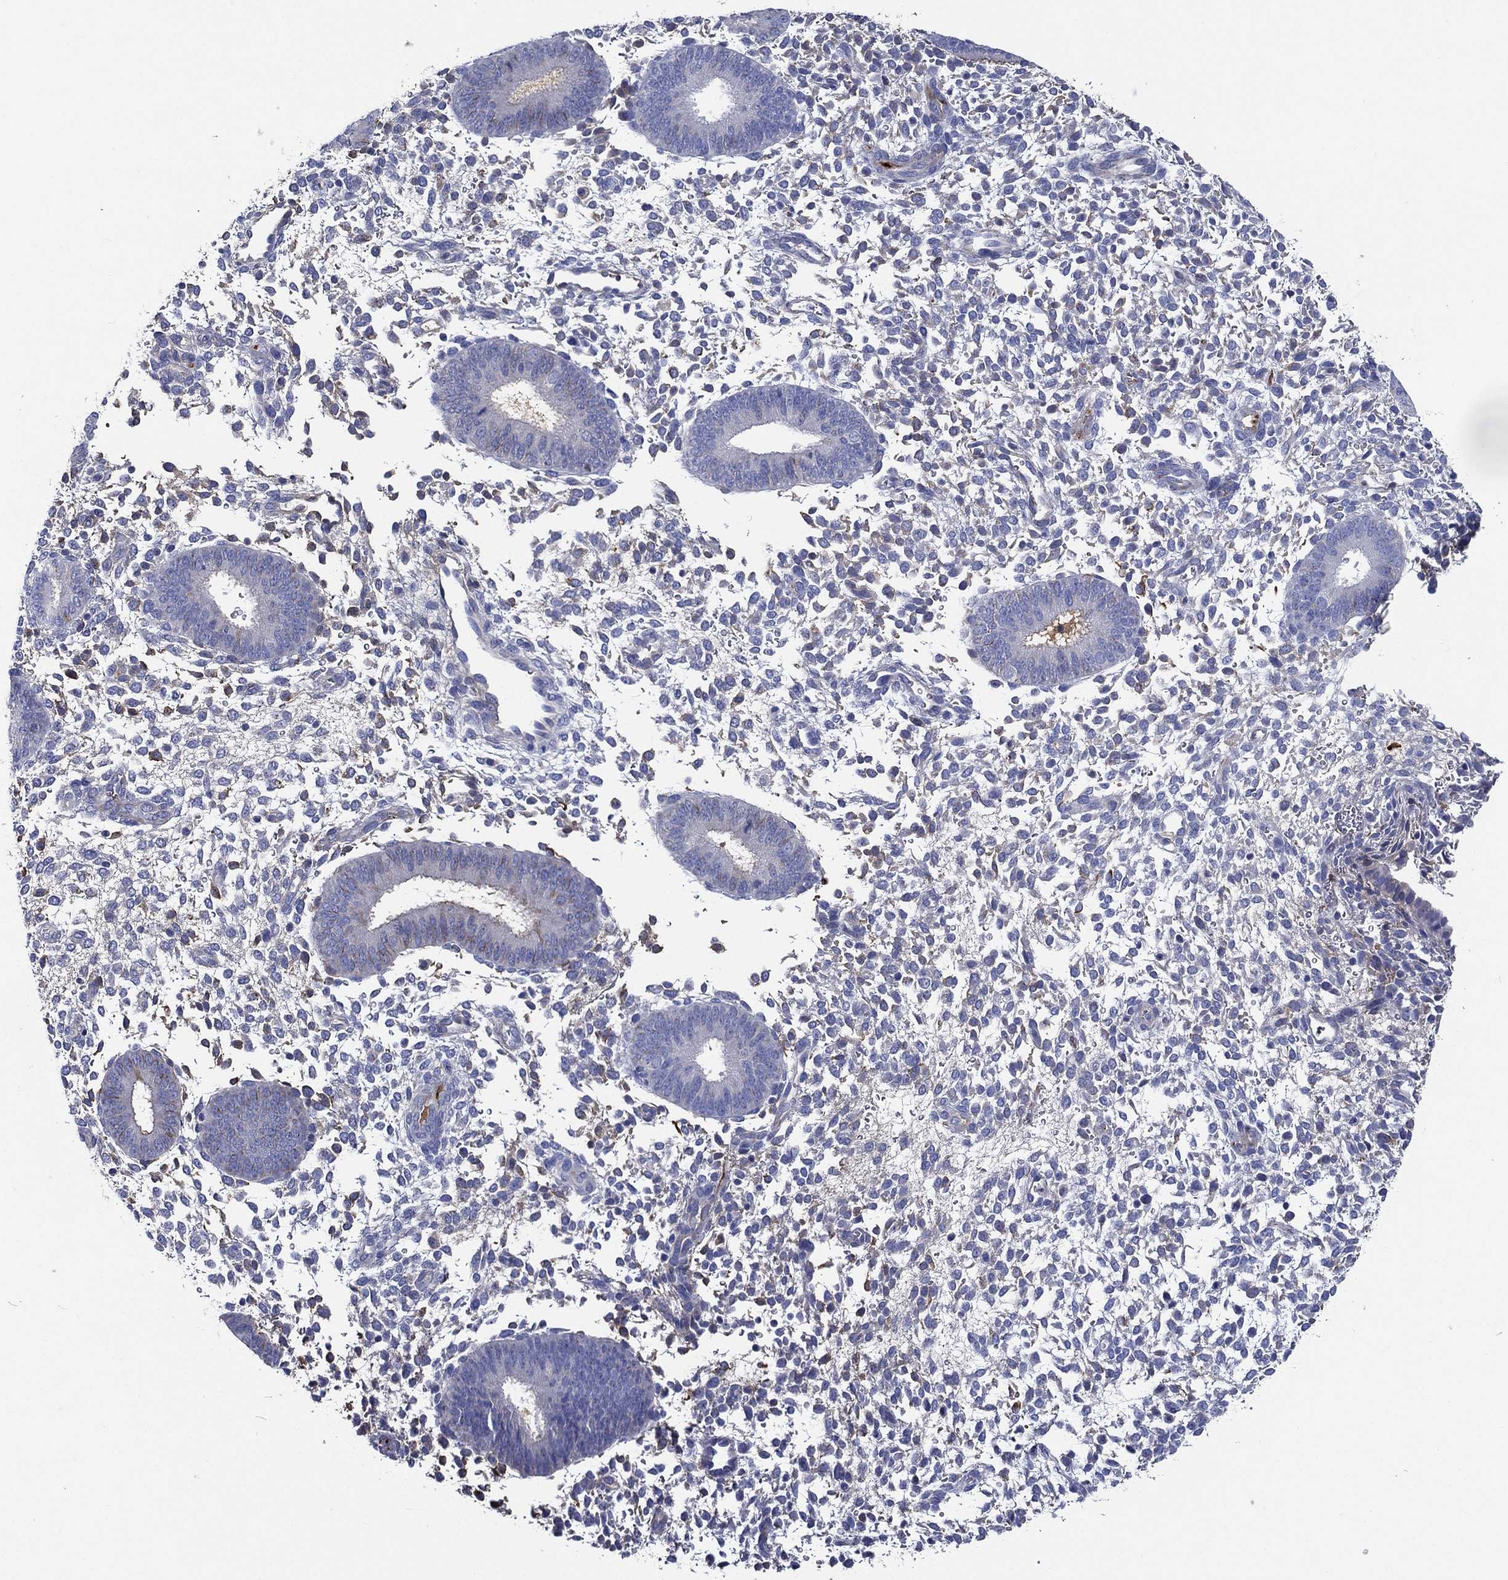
{"staining": {"intensity": "negative", "quantity": "none", "location": "none"}, "tissue": "endometrium", "cell_type": "Cells in endometrial stroma", "image_type": "normal", "snomed": [{"axis": "morphology", "description": "Normal tissue, NOS"}, {"axis": "topography", "description": "Endometrium"}], "caption": "Endometrium stained for a protein using immunohistochemistry (IHC) shows no expression cells in endometrial stroma.", "gene": "TMPRSS11D", "patient": {"sex": "female", "age": 39}}